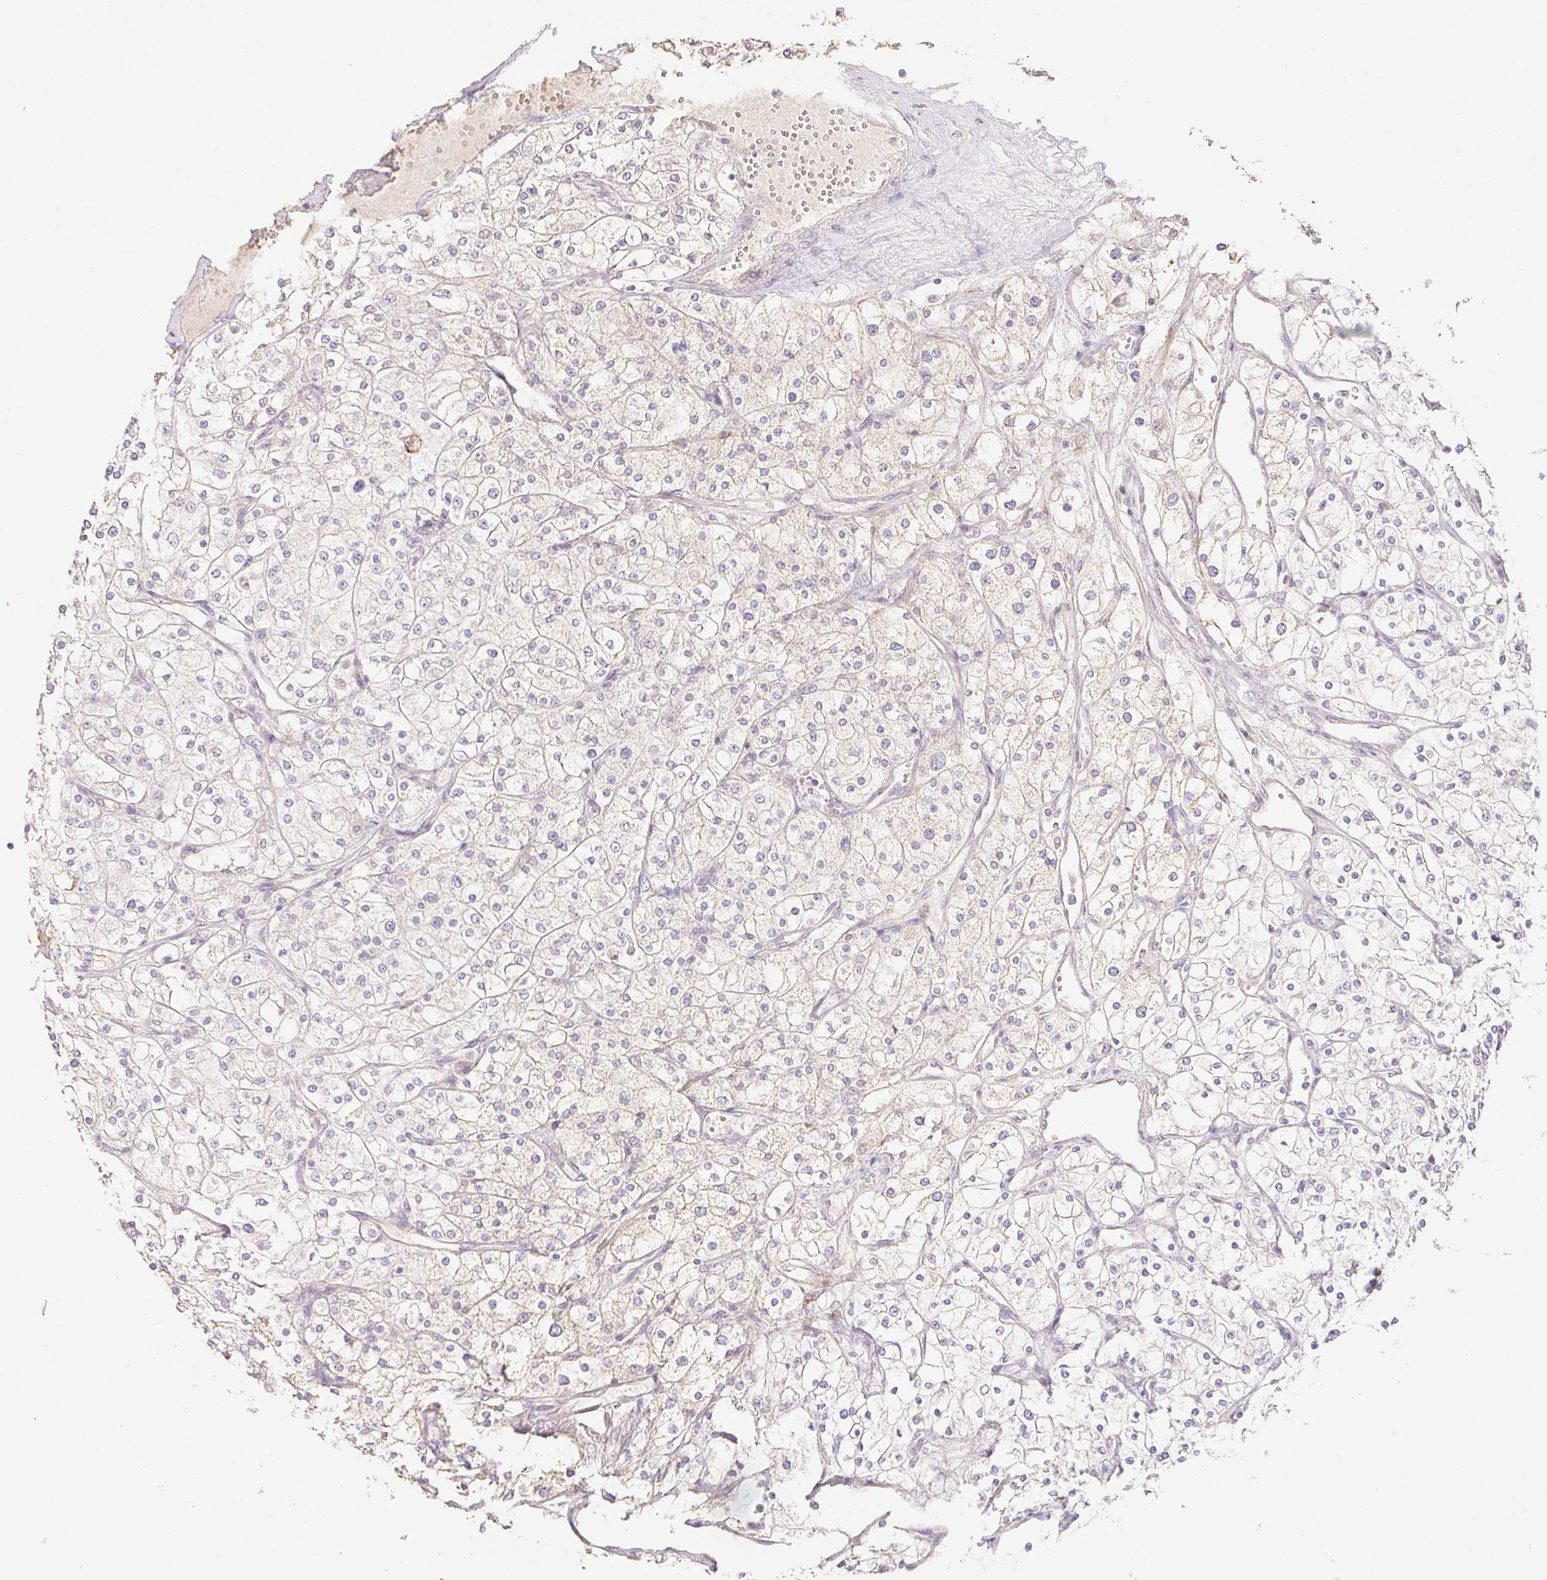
{"staining": {"intensity": "negative", "quantity": "none", "location": "none"}, "tissue": "renal cancer", "cell_type": "Tumor cells", "image_type": "cancer", "snomed": [{"axis": "morphology", "description": "Adenocarcinoma, NOS"}, {"axis": "topography", "description": "Kidney"}], "caption": "Renal cancer stained for a protein using immunohistochemistry displays no staining tumor cells.", "gene": "ACVR1B", "patient": {"sex": "male", "age": 80}}